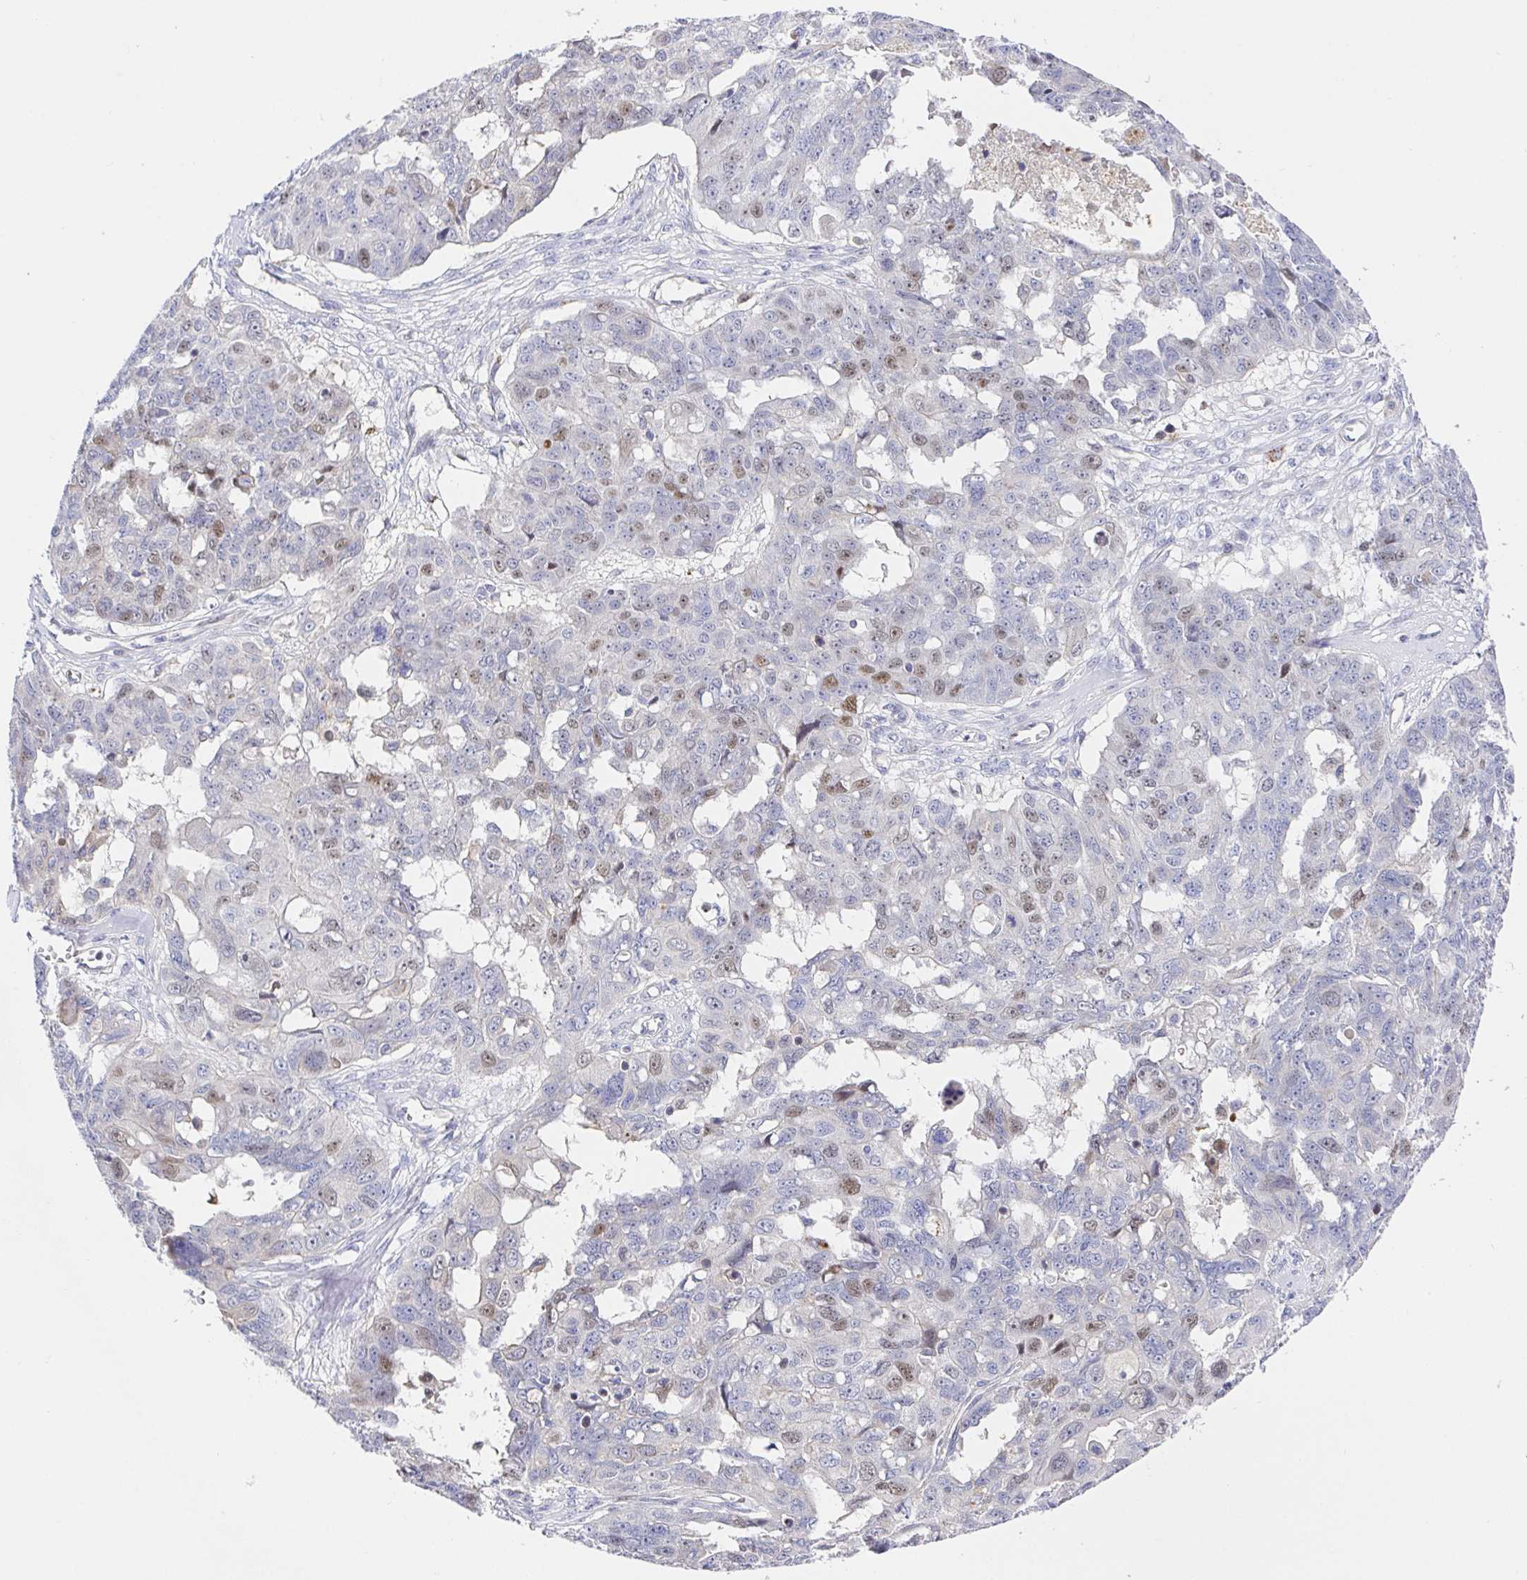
{"staining": {"intensity": "moderate", "quantity": "25%-75%", "location": "nuclear"}, "tissue": "ovarian cancer", "cell_type": "Tumor cells", "image_type": "cancer", "snomed": [{"axis": "morphology", "description": "Carcinoma, endometroid"}, {"axis": "topography", "description": "Ovary"}], "caption": "Moderate nuclear staining is appreciated in about 25%-75% of tumor cells in endometroid carcinoma (ovarian).", "gene": "TIMELESS", "patient": {"sex": "female", "age": 70}}